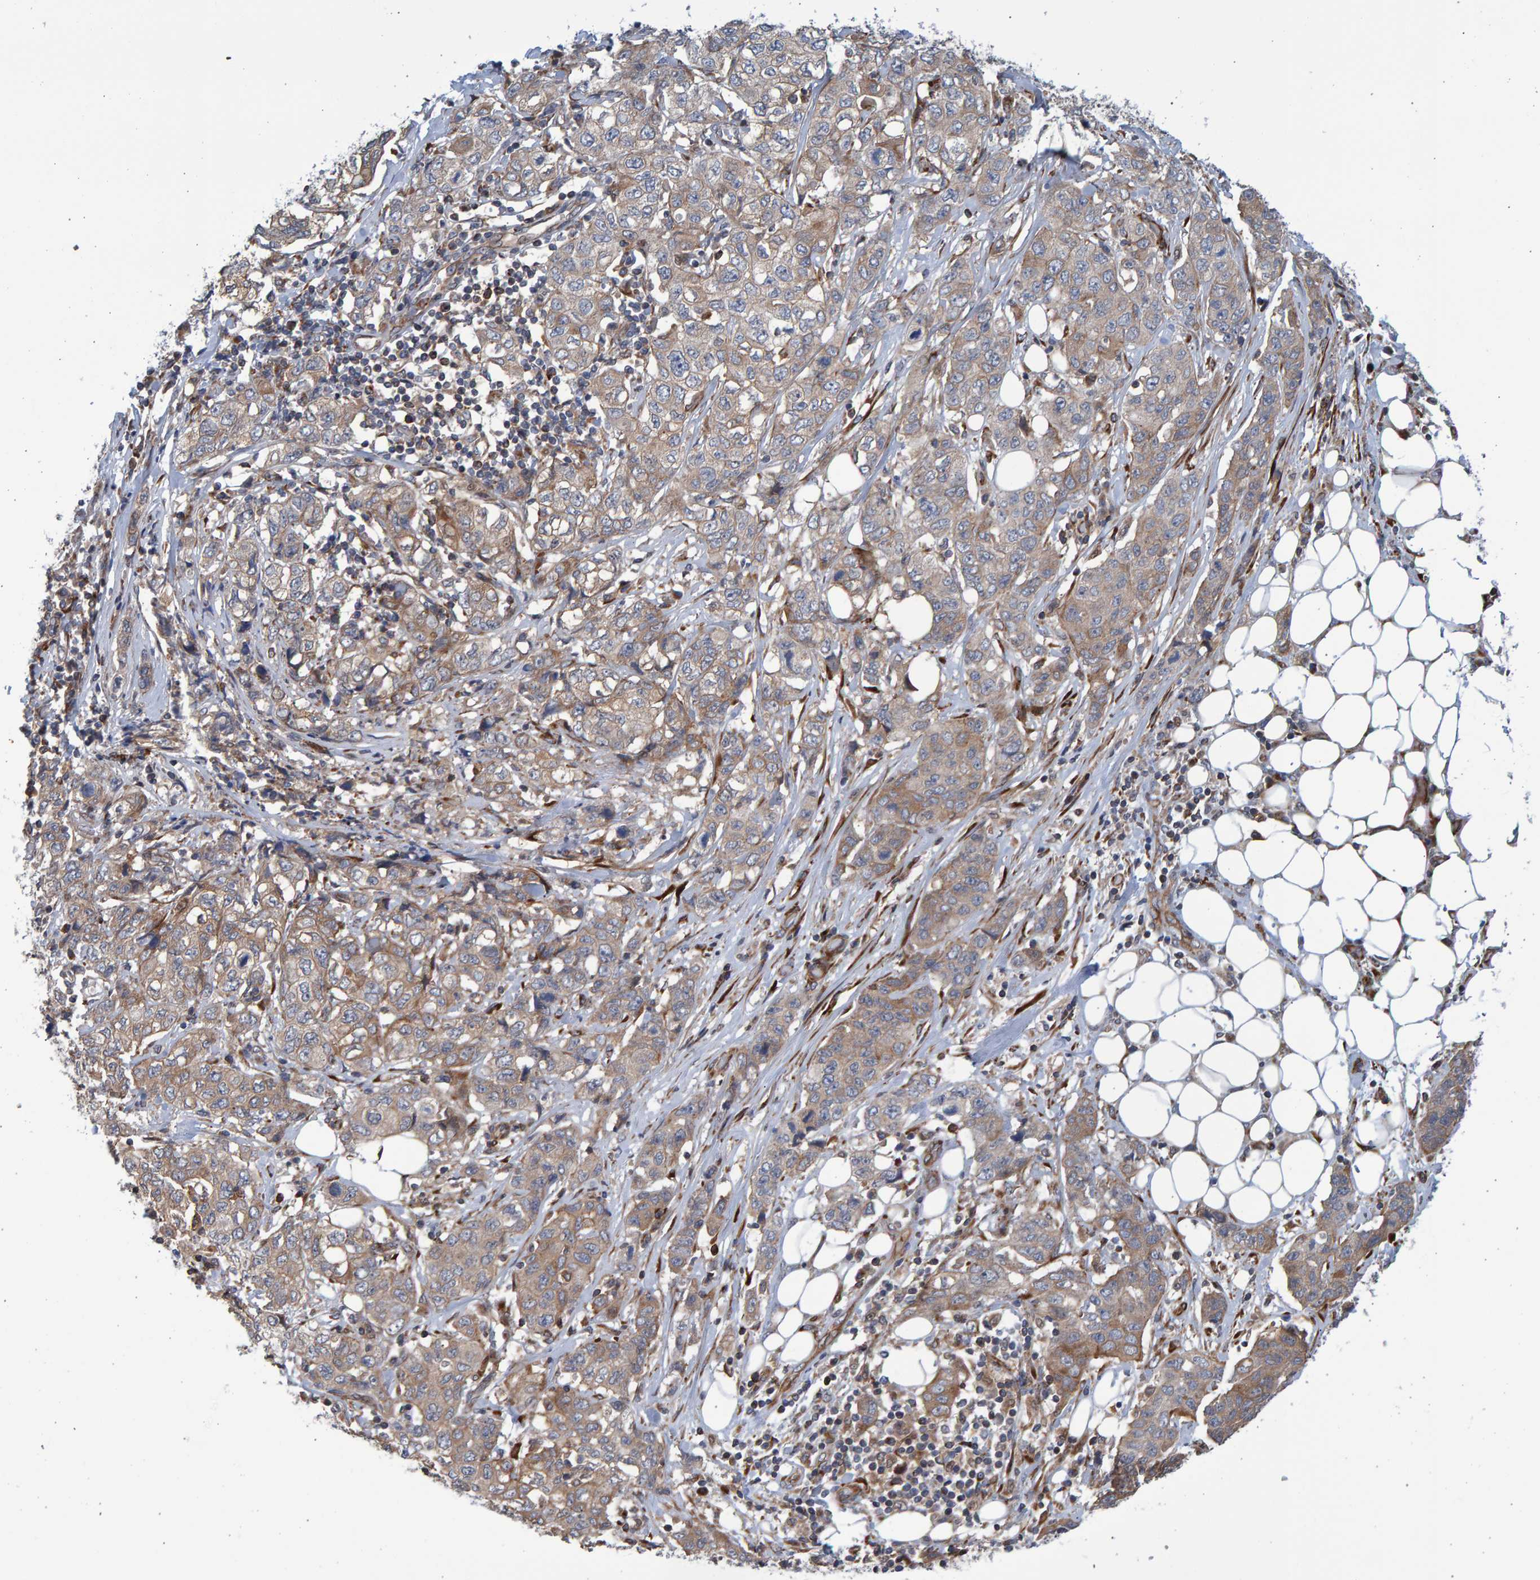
{"staining": {"intensity": "weak", "quantity": "25%-75%", "location": "cytoplasmic/membranous"}, "tissue": "stomach cancer", "cell_type": "Tumor cells", "image_type": "cancer", "snomed": [{"axis": "morphology", "description": "Adenocarcinoma, NOS"}, {"axis": "topography", "description": "Stomach"}], "caption": "High-magnification brightfield microscopy of adenocarcinoma (stomach) stained with DAB (3,3'-diaminobenzidine) (brown) and counterstained with hematoxylin (blue). tumor cells exhibit weak cytoplasmic/membranous expression is appreciated in approximately25%-75% of cells. The protein of interest is shown in brown color, while the nuclei are stained blue.", "gene": "LRBA", "patient": {"sex": "male", "age": 48}}